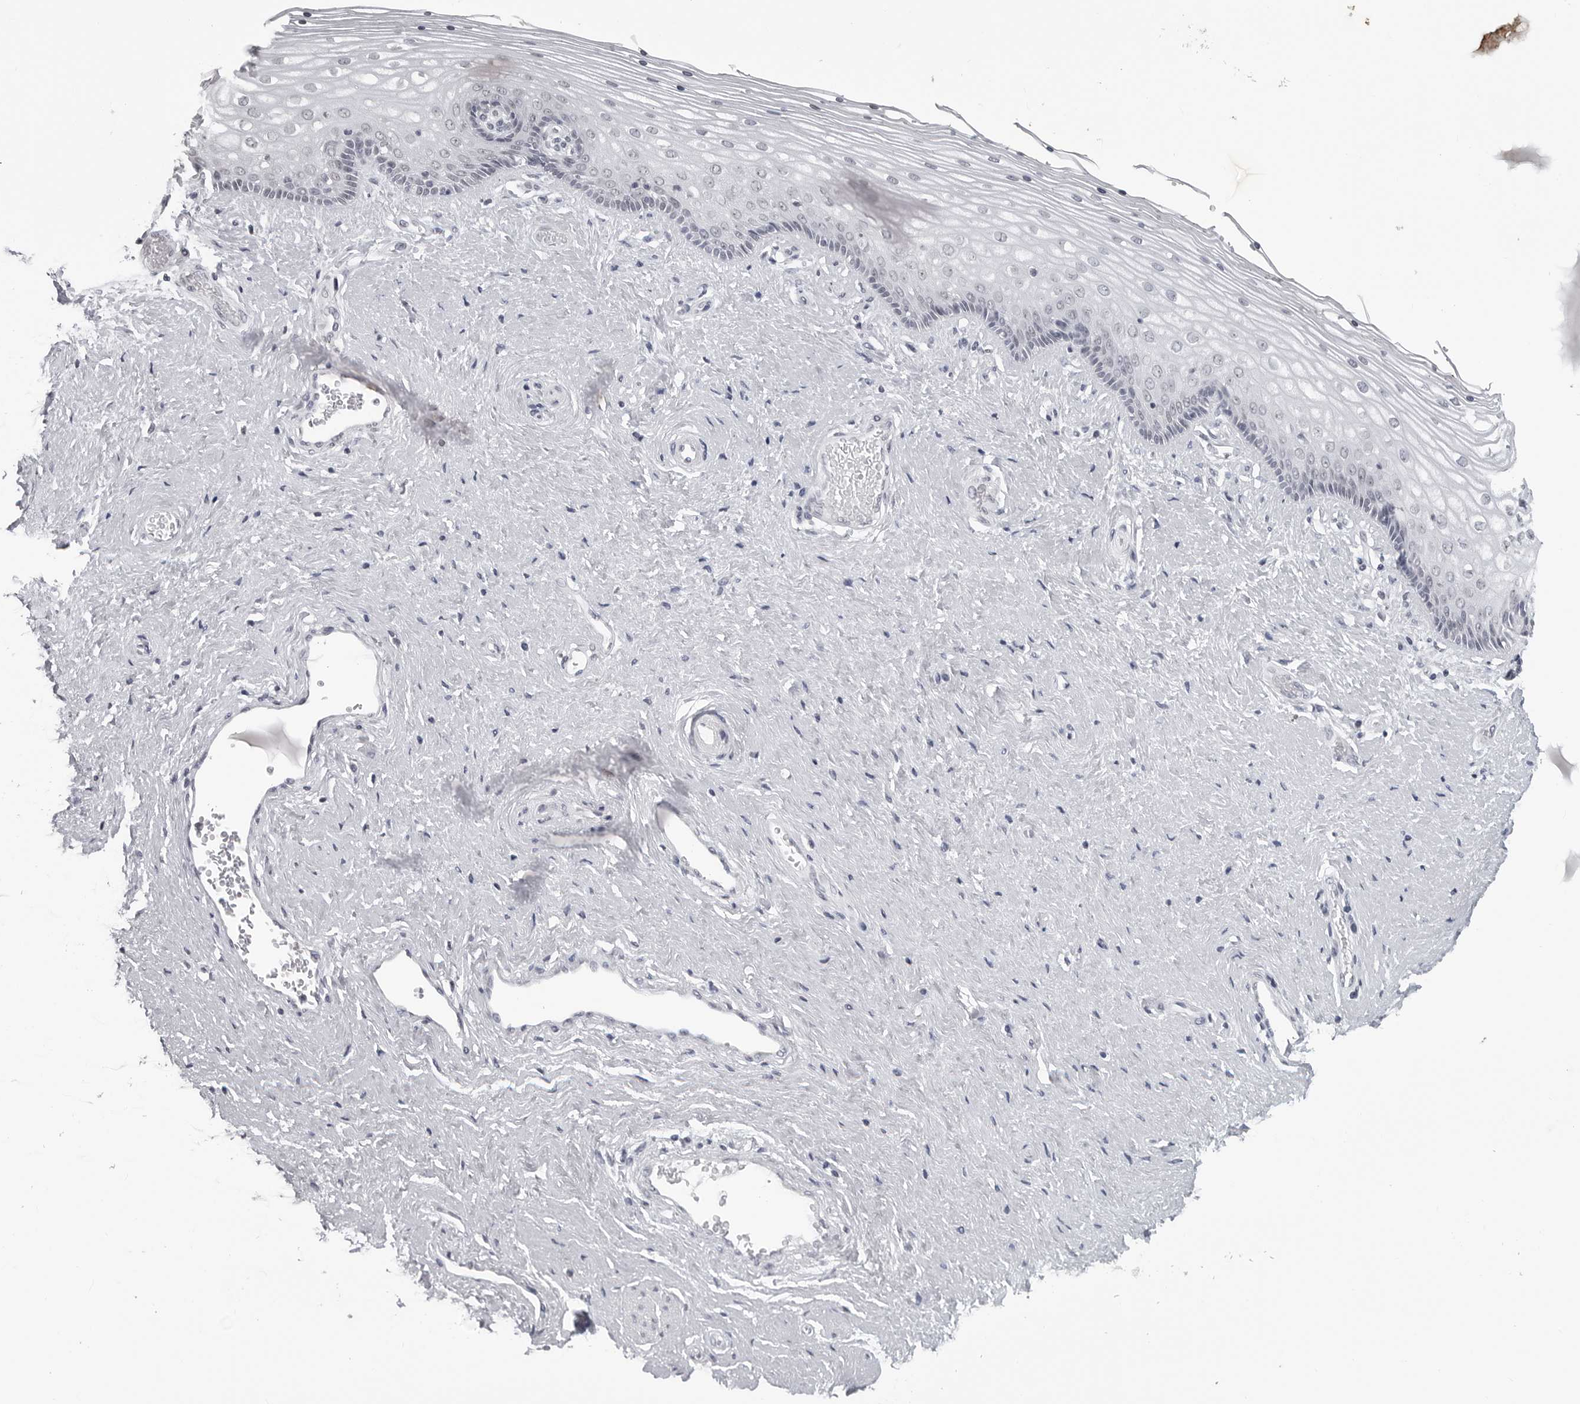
{"staining": {"intensity": "weak", "quantity": "25%-75%", "location": "nuclear"}, "tissue": "vagina", "cell_type": "Squamous epithelial cells", "image_type": "normal", "snomed": [{"axis": "morphology", "description": "Normal tissue, NOS"}, {"axis": "topography", "description": "Vagina"}], "caption": "Unremarkable vagina displays weak nuclear expression in about 25%-75% of squamous epithelial cells Using DAB (brown) and hematoxylin (blue) stains, captured at high magnification using brightfield microscopy..", "gene": "DDX54", "patient": {"sex": "female", "age": 46}}